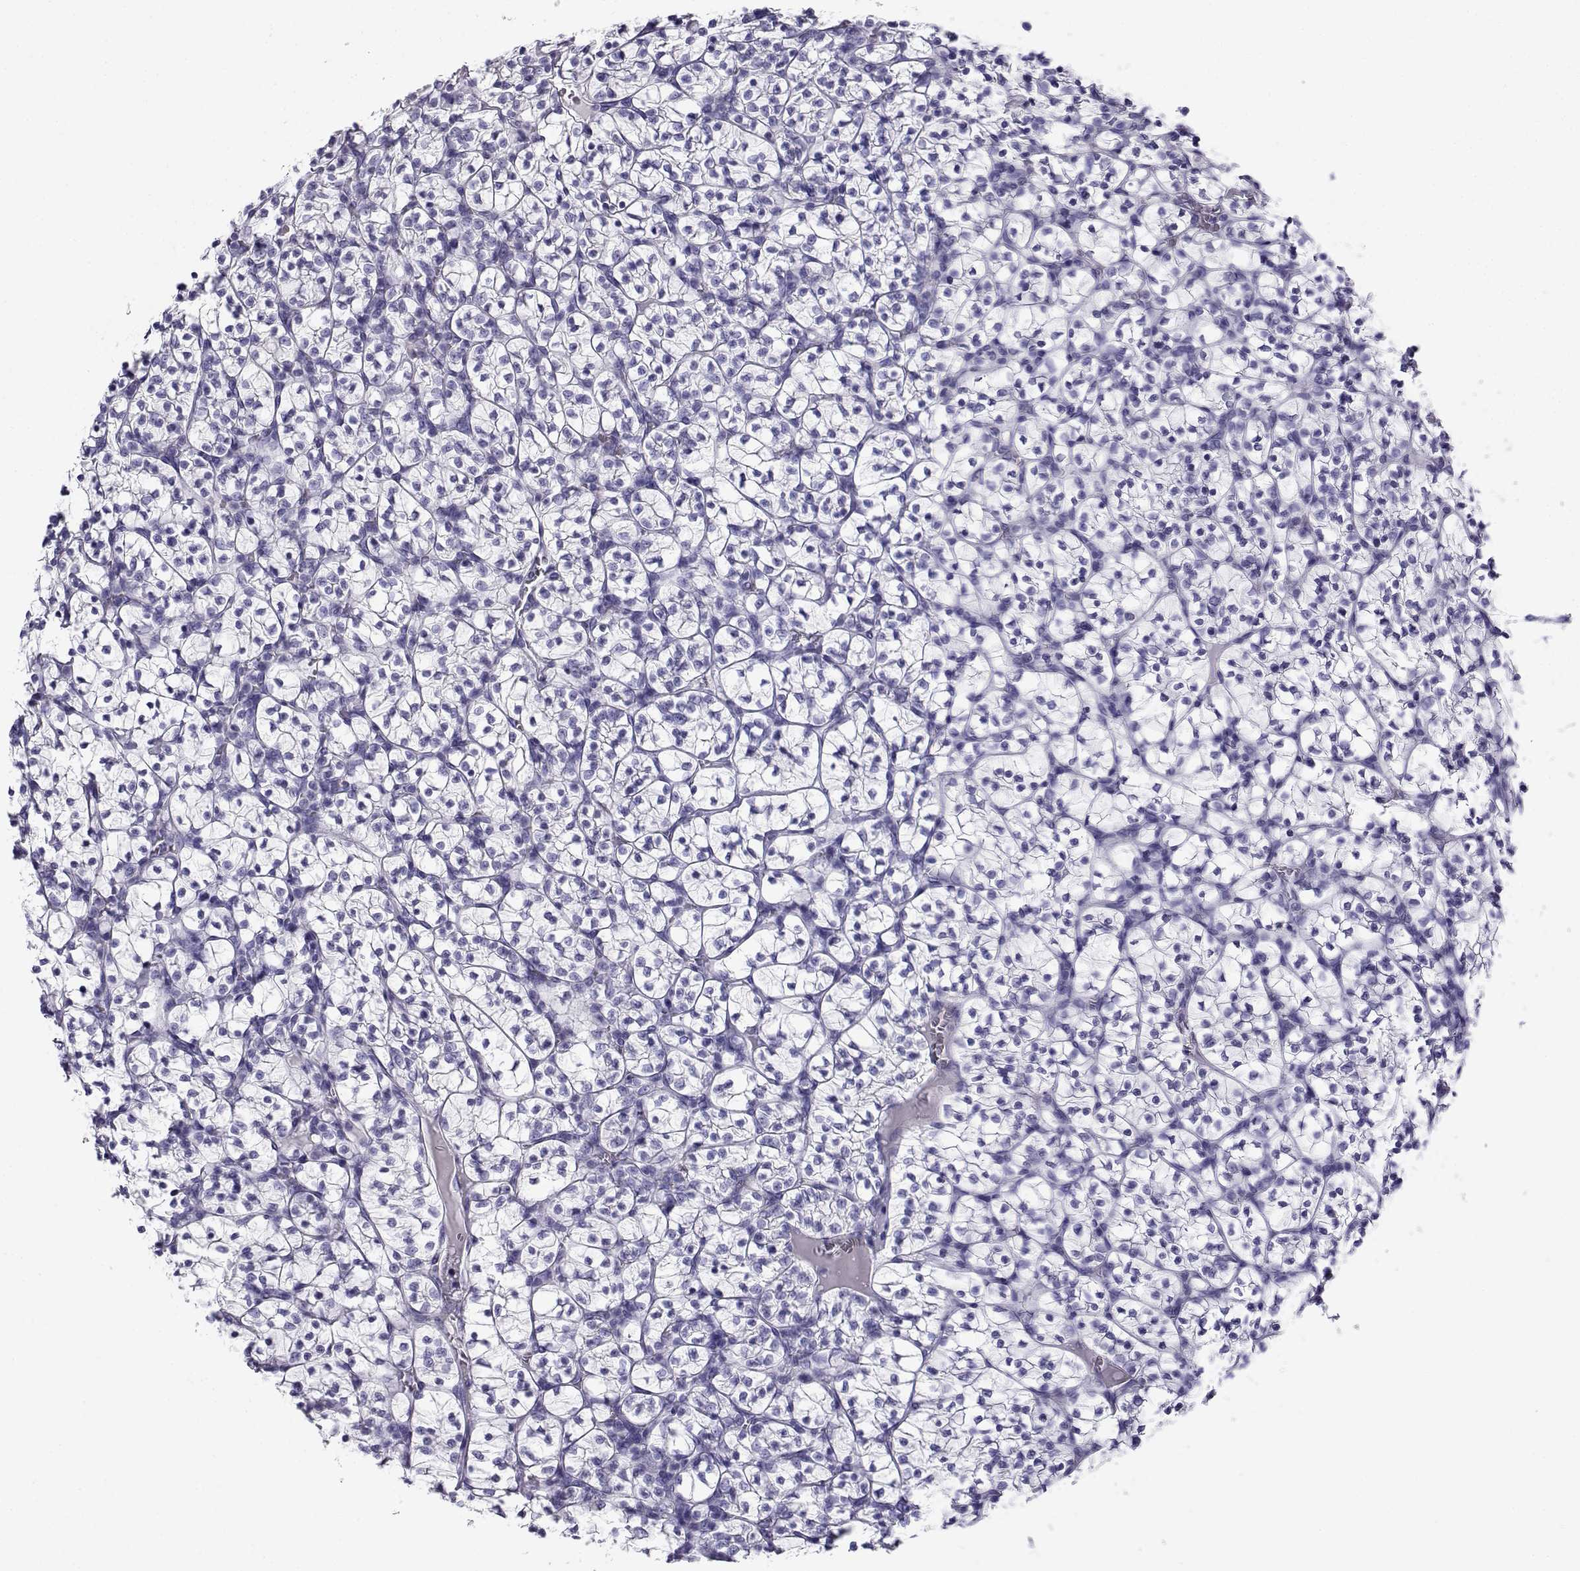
{"staining": {"intensity": "negative", "quantity": "none", "location": "none"}, "tissue": "renal cancer", "cell_type": "Tumor cells", "image_type": "cancer", "snomed": [{"axis": "morphology", "description": "Adenocarcinoma, NOS"}, {"axis": "topography", "description": "Kidney"}], "caption": "DAB (3,3'-diaminobenzidine) immunohistochemical staining of renal adenocarcinoma exhibits no significant expression in tumor cells.", "gene": "RHOXF2", "patient": {"sex": "female", "age": 89}}